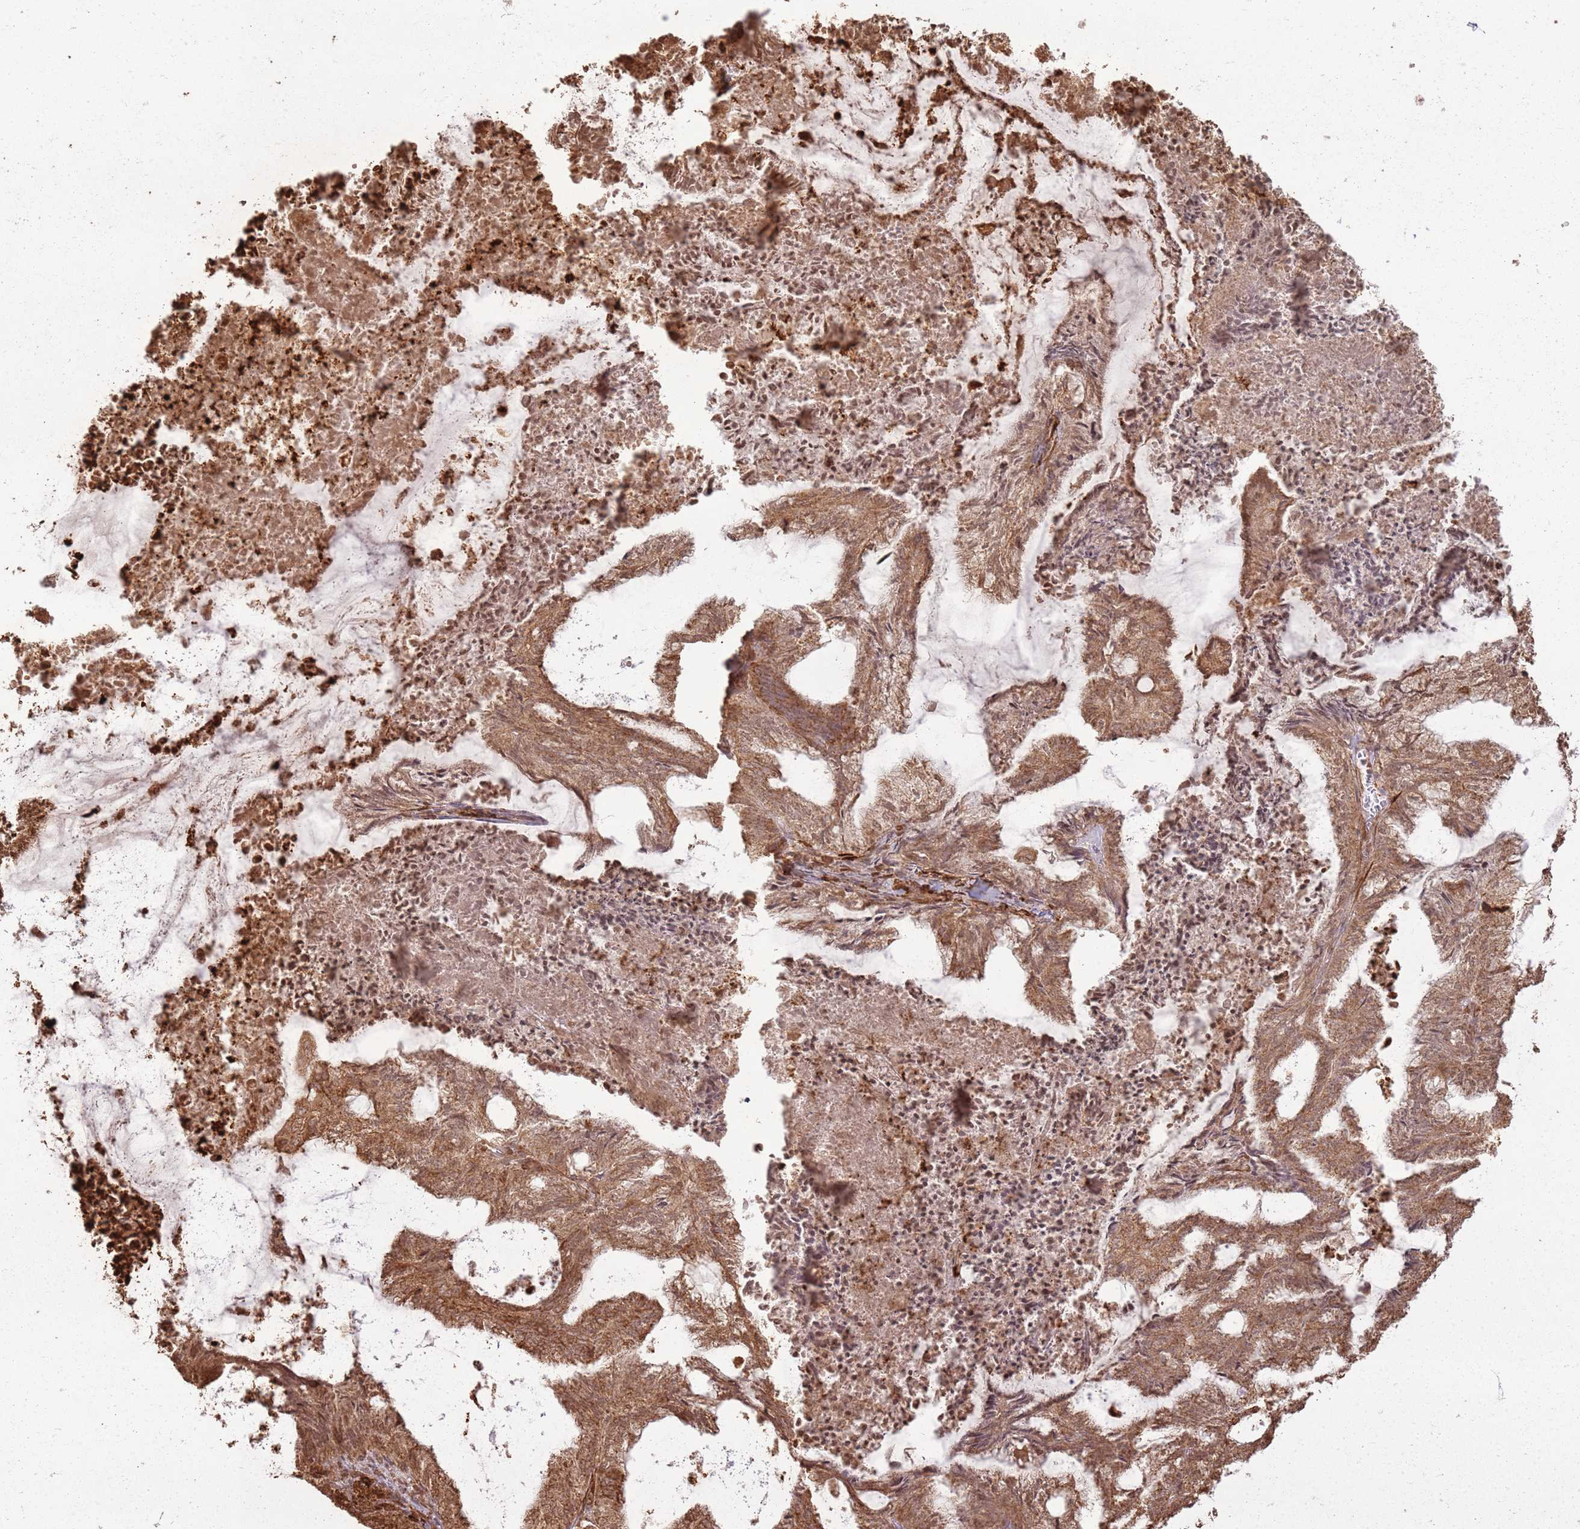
{"staining": {"intensity": "moderate", "quantity": ">75%", "location": "cytoplasmic/membranous"}, "tissue": "endometrial cancer", "cell_type": "Tumor cells", "image_type": "cancer", "snomed": [{"axis": "morphology", "description": "Adenocarcinoma, NOS"}, {"axis": "topography", "description": "Endometrium"}], "caption": "Immunohistochemistry (DAB) staining of human adenocarcinoma (endometrial) demonstrates moderate cytoplasmic/membranous protein positivity in approximately >75% of tumor cells.", "gene": "DDX59", "patient": {"sex": "female", "age": 86}}